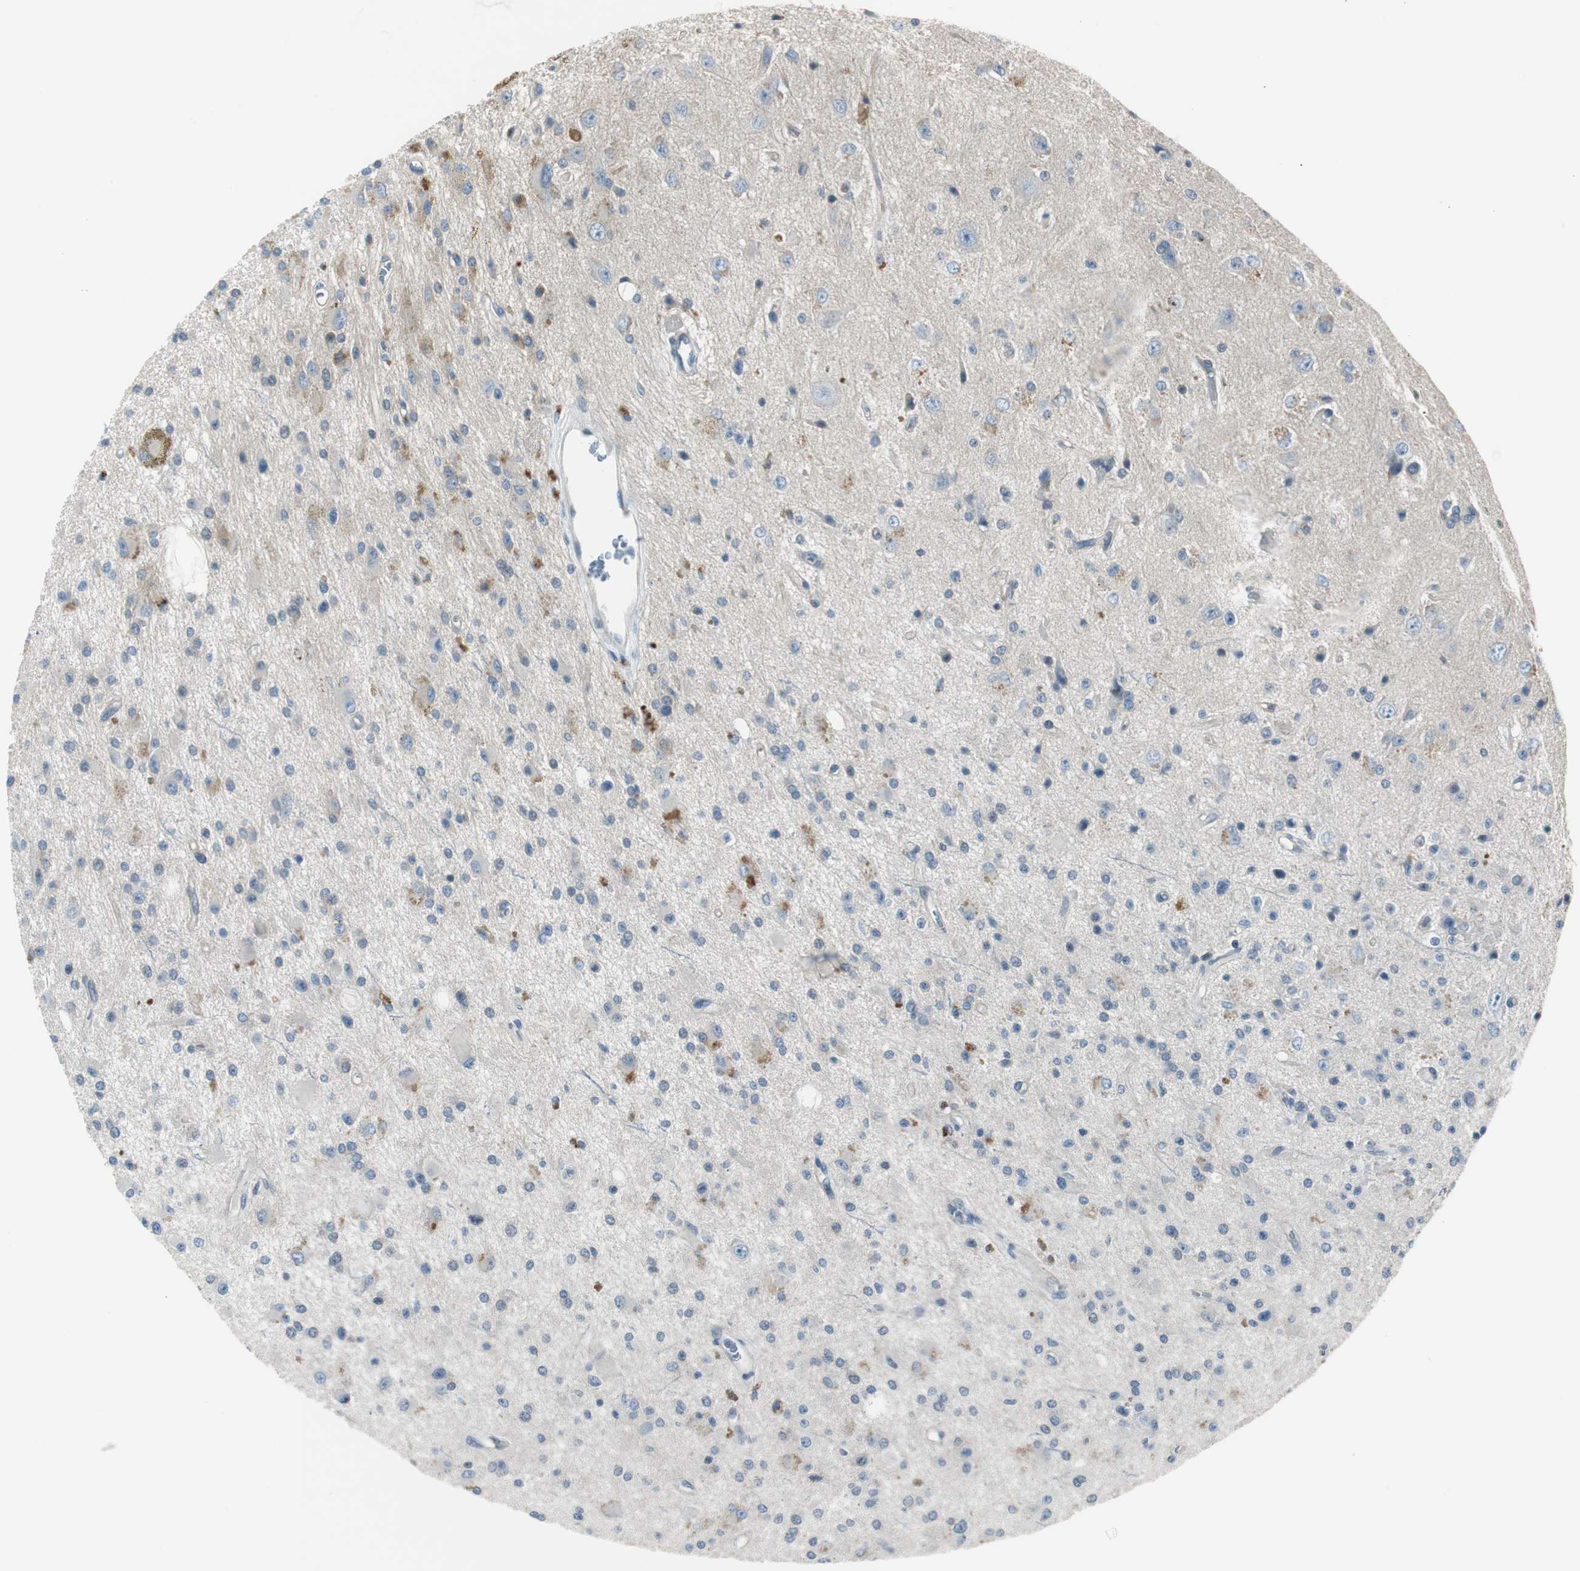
{"staining": {"intensity": "weak", "quantity": "<25%", "location": "cytoplasmic/membranous"}, "tissue": "glioma", "cell_type": "Tumor cells", "image_type": "cancer", "snomed": [{"axis": "morphology", "description": "Glioma, malignant, Low grade"}, {"axis": "topography", "description": "Brain"}], "caption": "A high-resolution micrograph shows IHC staining of malignant glioma (low-grade), which reveals no significant staining in tumor cells.", "gene": "STXBP4", "patient": {"sex": "male", "age": 58}}